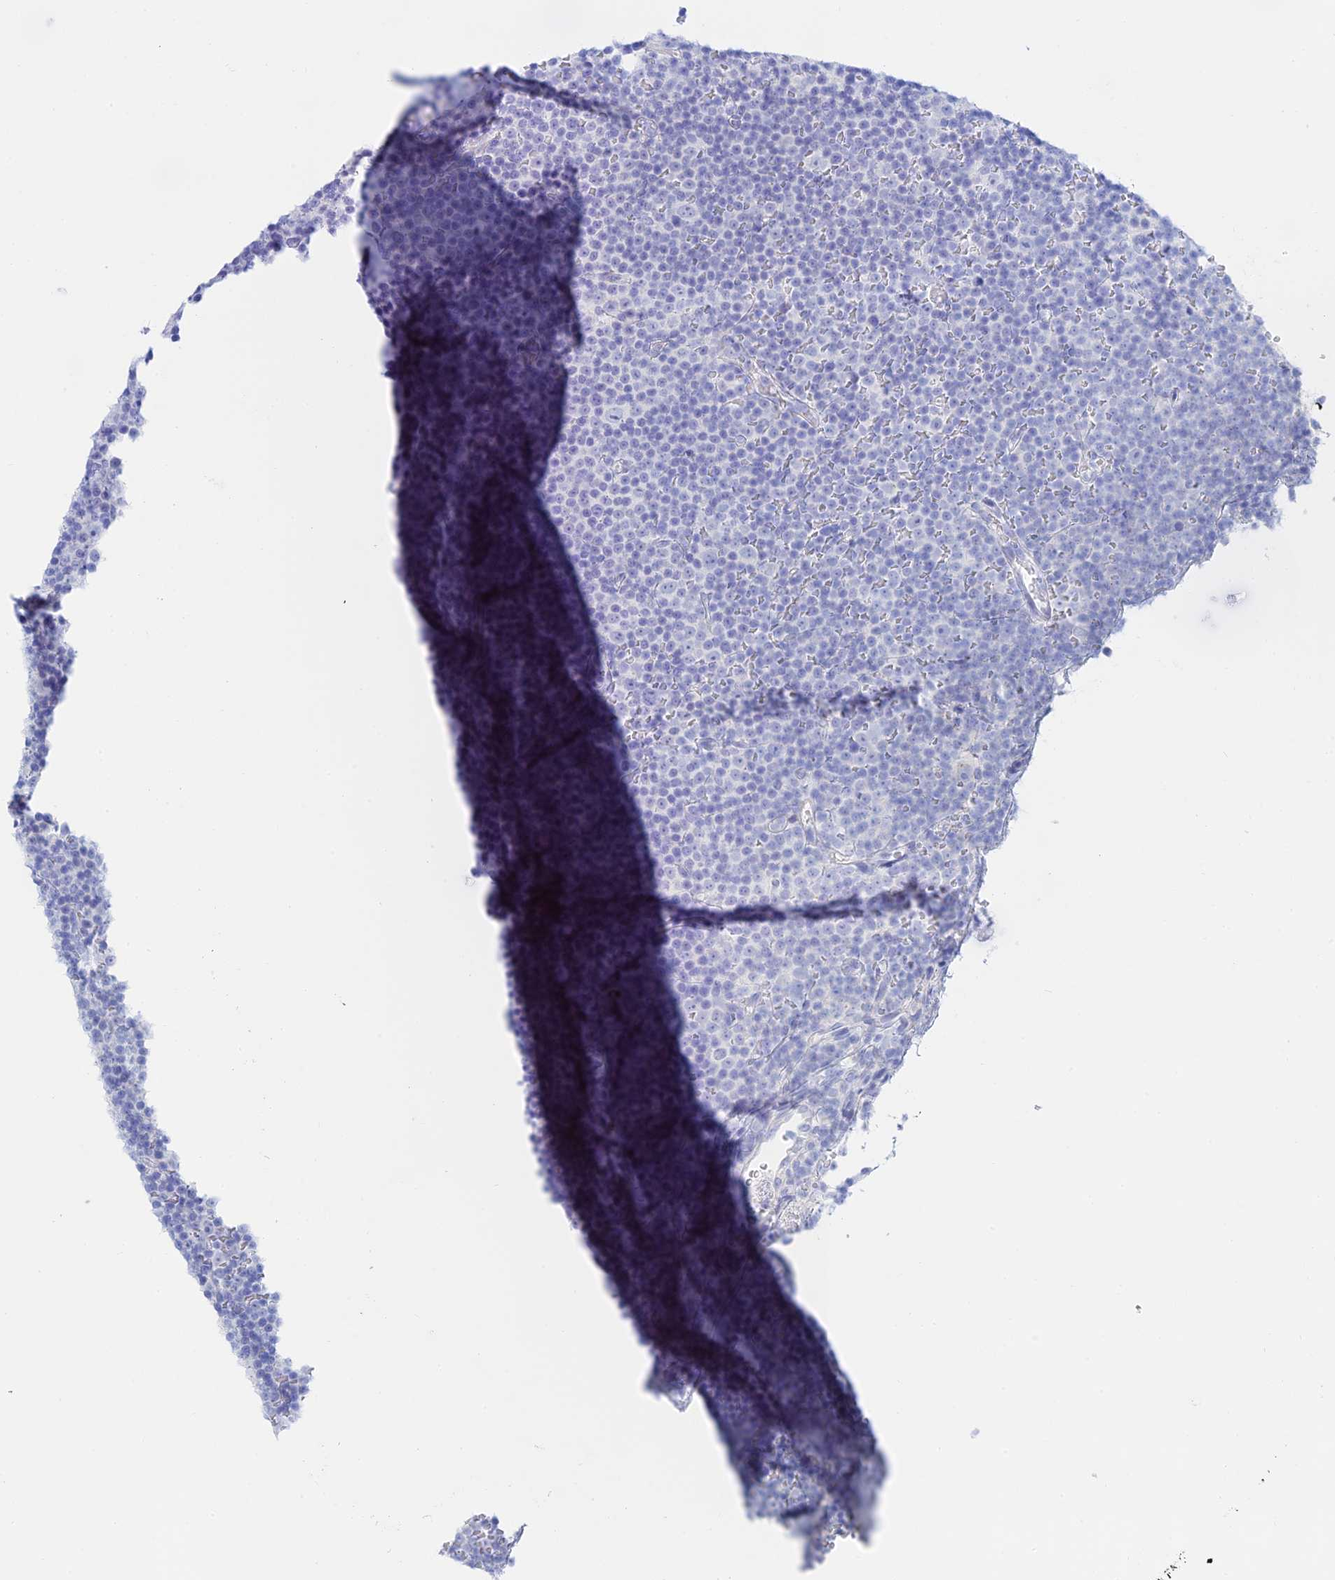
{"staining": {"intensity": "negative", "quantity": "none", "location": "none"}, "tissue": "lymphoma", "cell_type": "Tumor cells", "image_type": "cancer", "snomed": [{"axis": "morphology", "description": "Malignant lymphoma, non-Hodgkin's type, Low grade"}, {"axis": "topography", "description": "Lymph node"}], "caption": "This is a photomicrograph of immunohistochemistry (IHC) staining of lymphoma, which shows no expression in tumor cells. (DAB (3,3'-diaminobenzidine) IHC visualized using brightfield microscopy, high magnification).", "gene": "CEP152", "patient": {"sex": "female", "age": 67}}